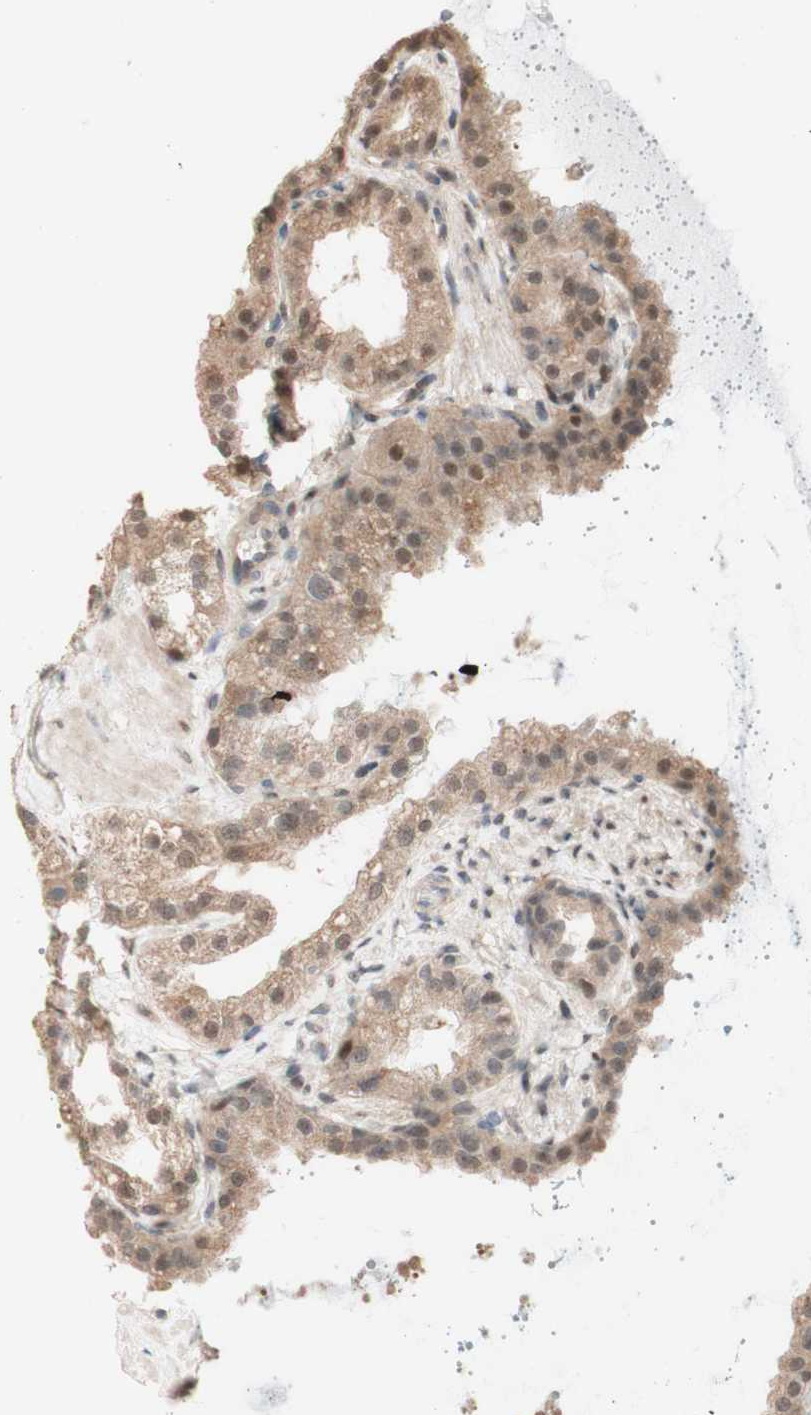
{"staining": {"intensity": "moderate", "quantity": ">75%", "location": "cytoplasmic/membranous"}, "tissue": "seminal vesicle", "cell_type": "Glandular cells", "image_type": "normal", "snomed": [{"axis": "morphology", "description": "Normal tissue, NOS"}, {"axis": "topography", "description": "Seminal veicle"}], "caption": "Protein expression analysis of normal seminal vesicle demonstrates moderate cytoplasmic/membranous staining in approximately >75% of glandular cells.", "gene": "CCNC", "patient": {"sex": "male", "age": 68}}